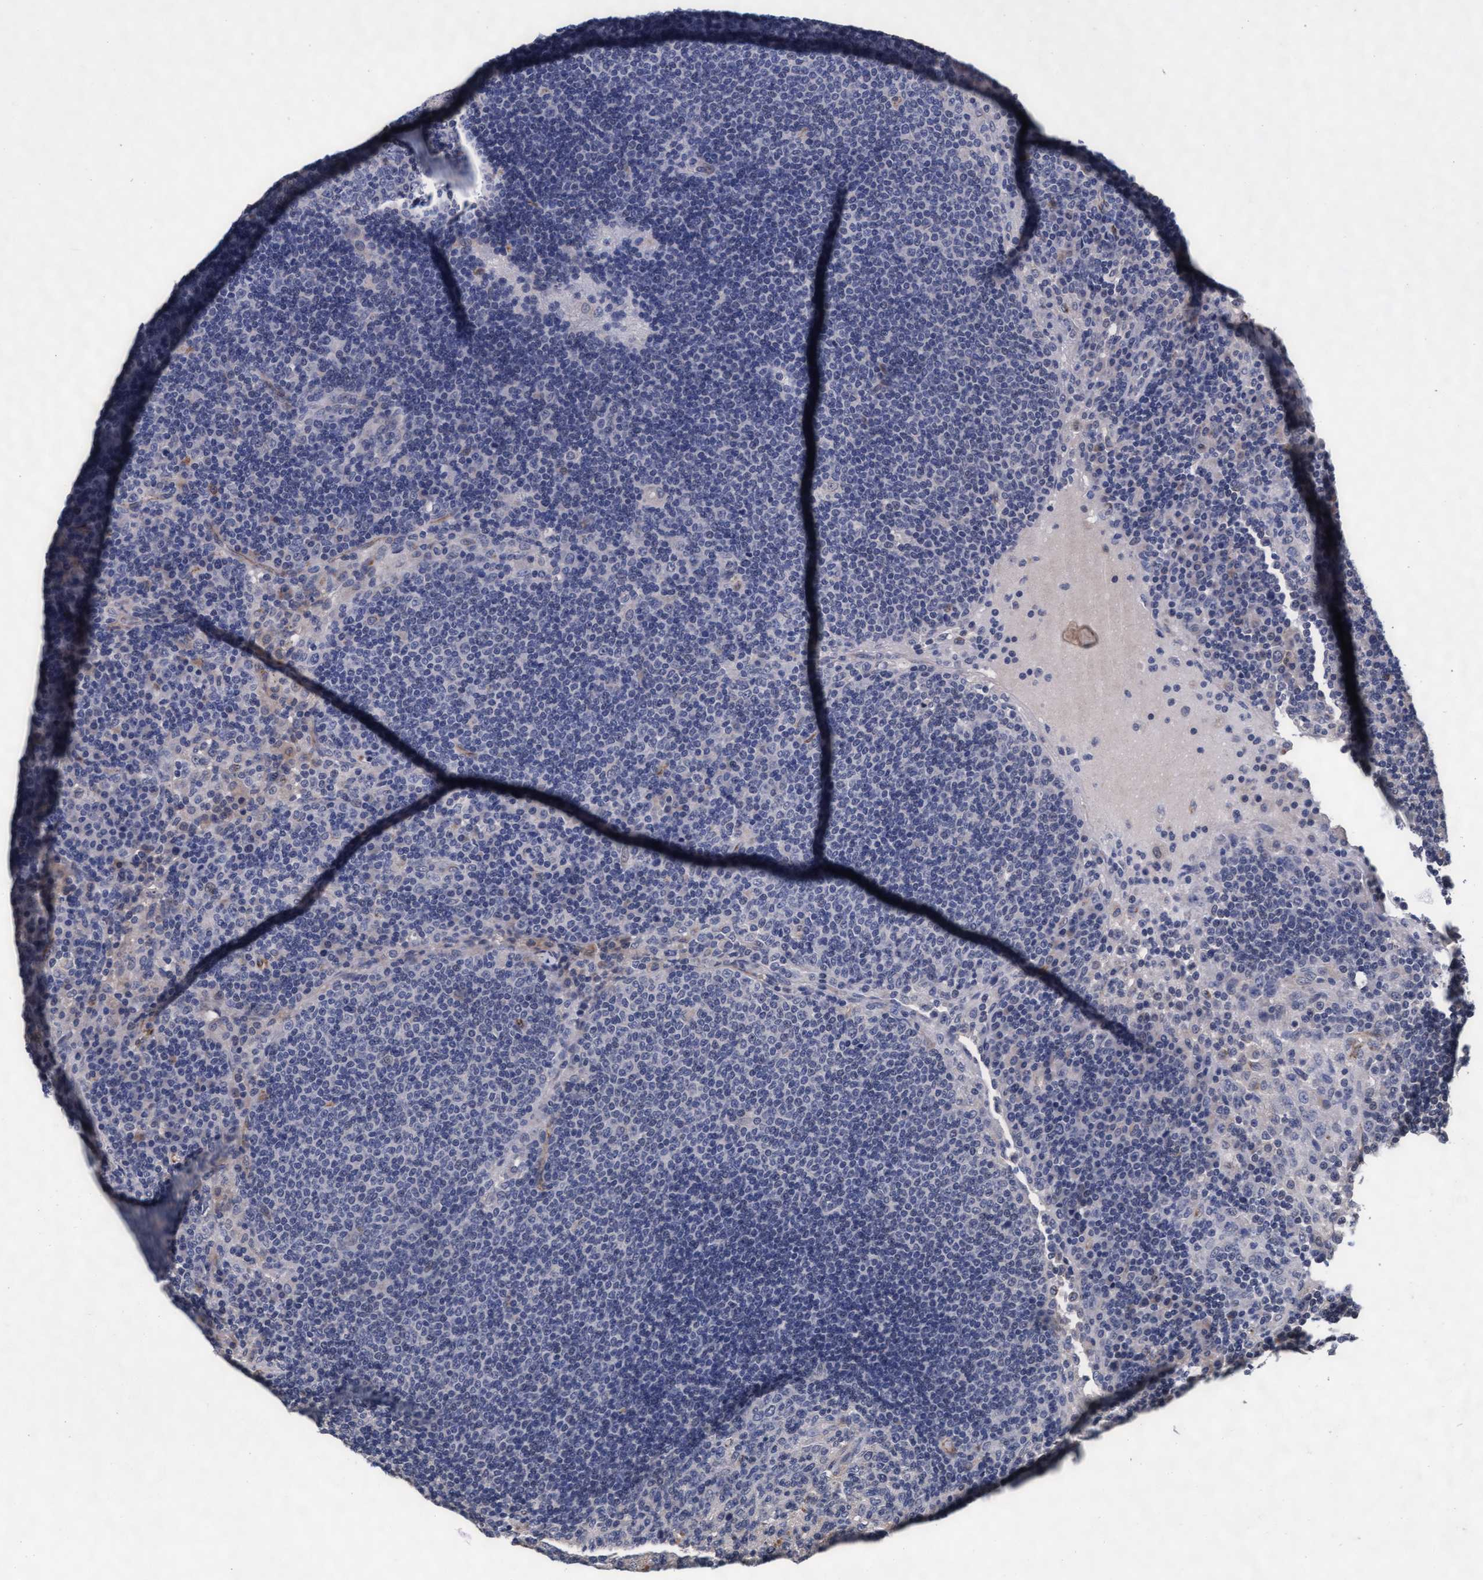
{"staining": {"intensity": "negative", "quantity": "none", "location": "none"}, "tissue": "lymph node", "cell_type": "Germinal center cells", "image_type": "normal", "snomed": [{"axis": "morphology", "description": "Normal tissue, NOS"}, {"axis": "topography", "description": "Lymph node"}], "caption": "Immunohistochemistry (IHC) of normal human lymph node demonstrates no positivity in germinal center cells.", "gene": "CPQ", "patient": {"sex": "female", "age": 53}}